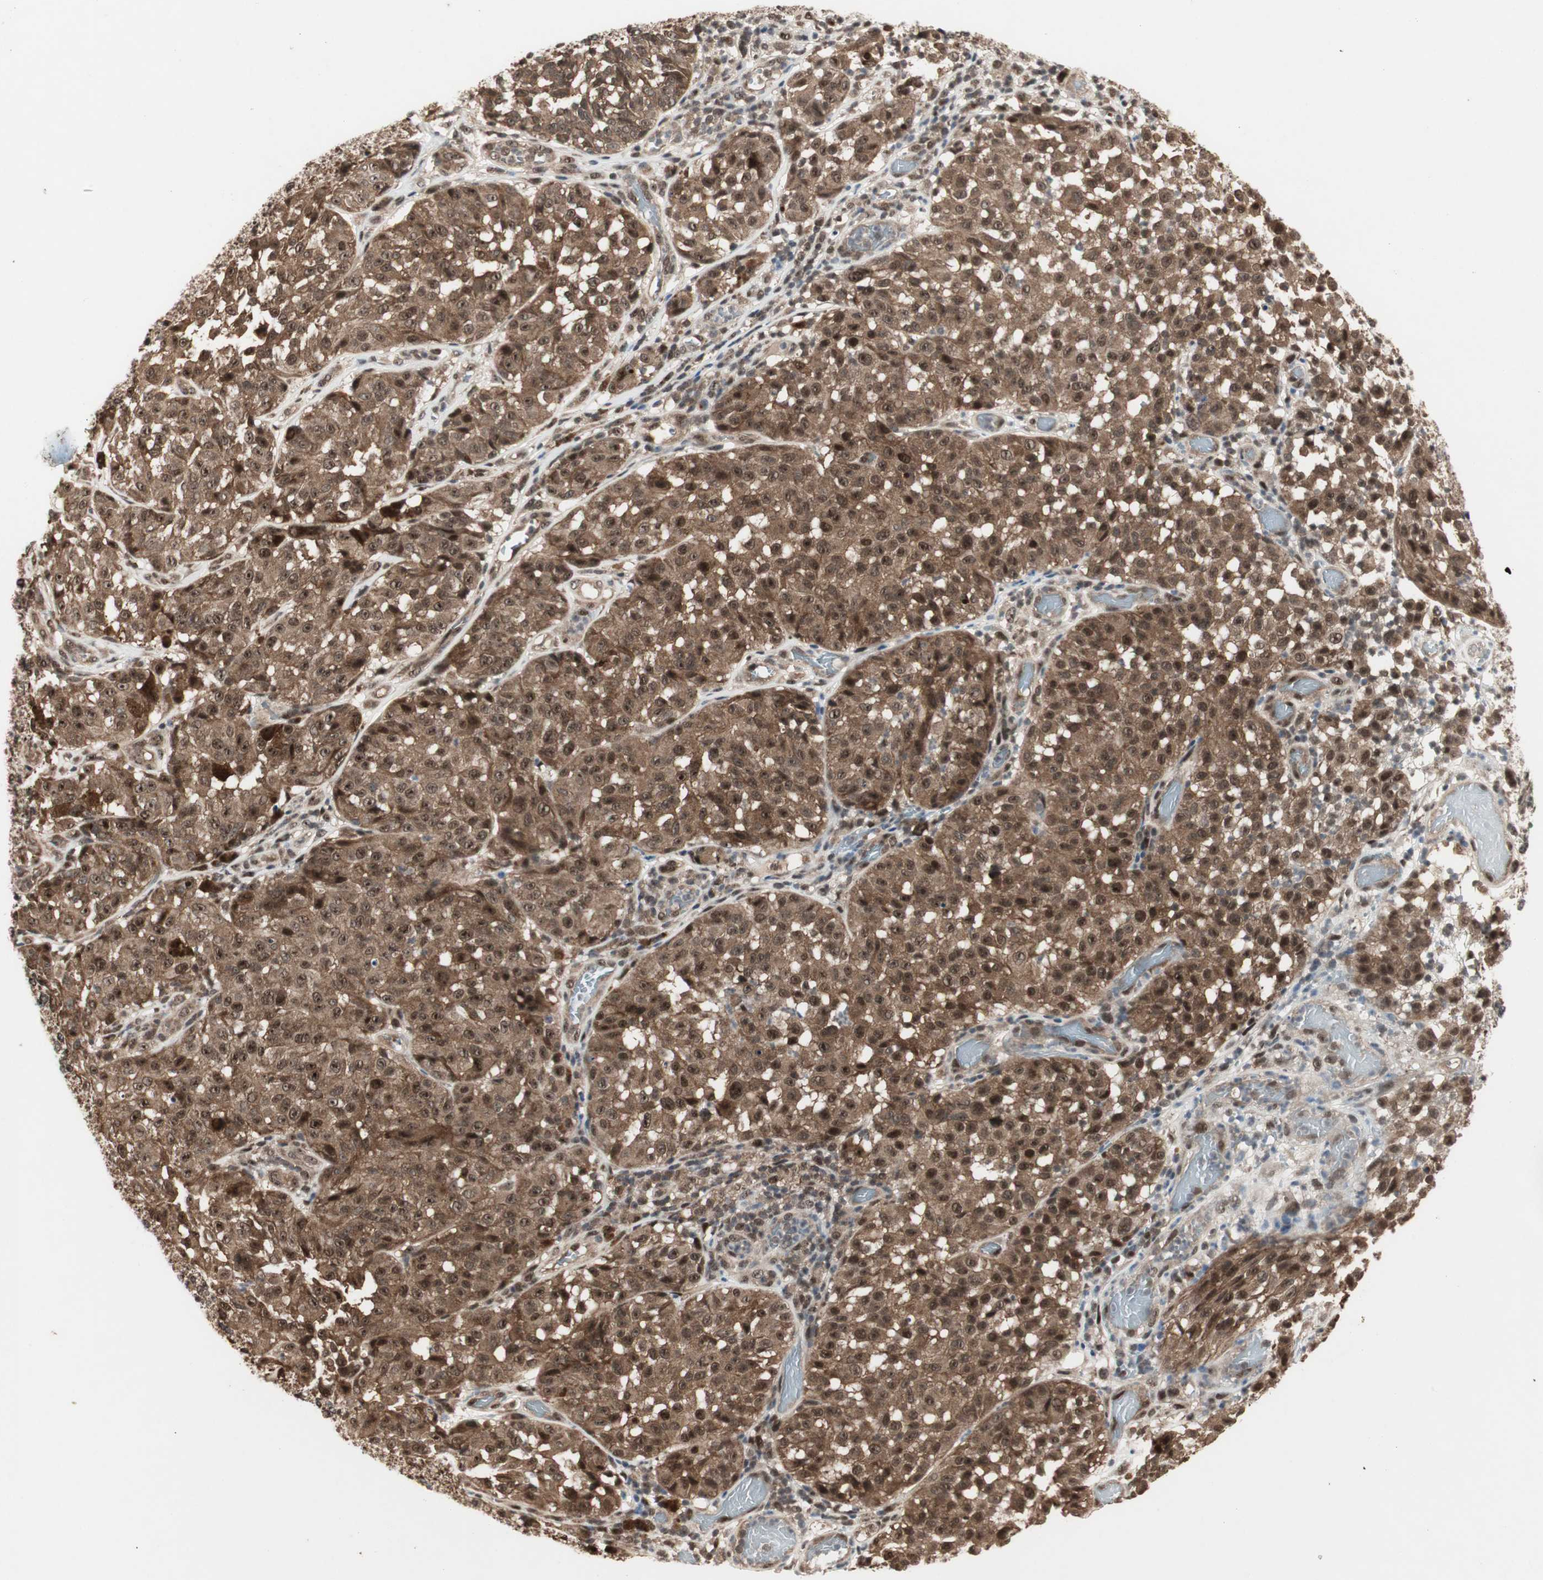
{"staining": {"intensity": "strong", "quantity": ">75%", "location": "cytoplasmic/membranous,nuclear"}, "tissue": "melanoma", "cell_type": "Tumor cells", "image_type": "cancer", "snomed": [{"axis": "morphology", "description": "Malignant melanoma, NOS"}, {"axis": "topography", "description": "Skin"}], "caption": "Melanoma stained with immunohistochemistry (IHC) reveals strong cytoplasmic/membranous and nuclear expression in approximately >75% of tumor cells. The staining was performed using DAB to visualize the protein expression in brown, while the nuclei were stained in blue with hematoxylin (Magnification: 20x).", "gene": "CSNK2B", "patient": {"sex": "female", "age": 46}}